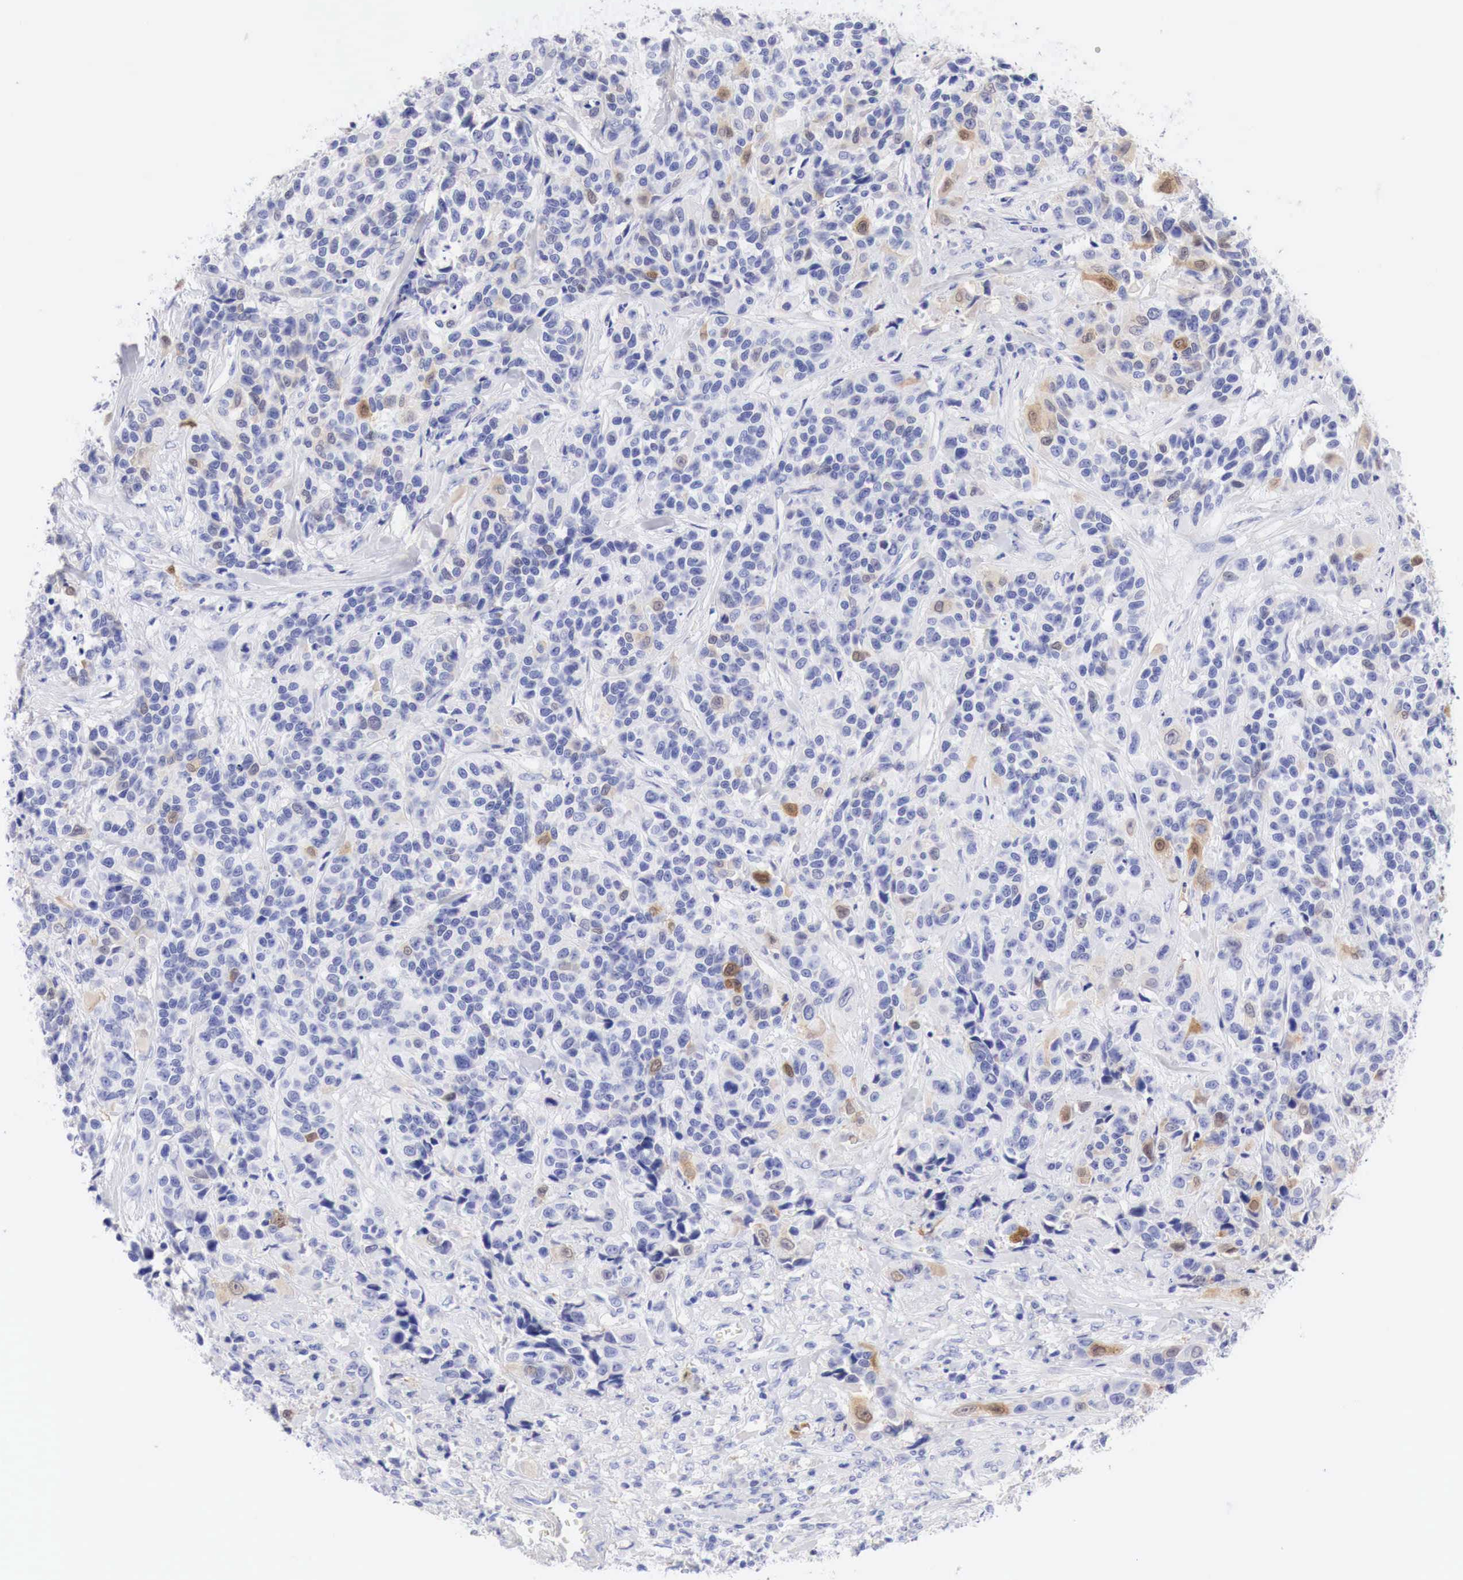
{"staining": {"intensity": "moderate", "quantity": "<25%", "location": "cytoplasmic/membranous,nuclear"}, "tissue": "urothelial cancer", "cell_type": "Tumor cells", "image_type": "cancer", "snomed": [{"axis": "morphology", "description": "Urothelial carcinoma, High grade"}, {"axis": "topography", "description": "Urinary bladder"}], "caption": "This image reveals immunohistochemistry (IHC) staining of human urothelial cancer, with low moderate cytoplasmic/membranous and nuclear expression in approximately <25% of tumor cells.", "gene": "CDKN2A", "patient": {"sex": "female", "age": 81}}